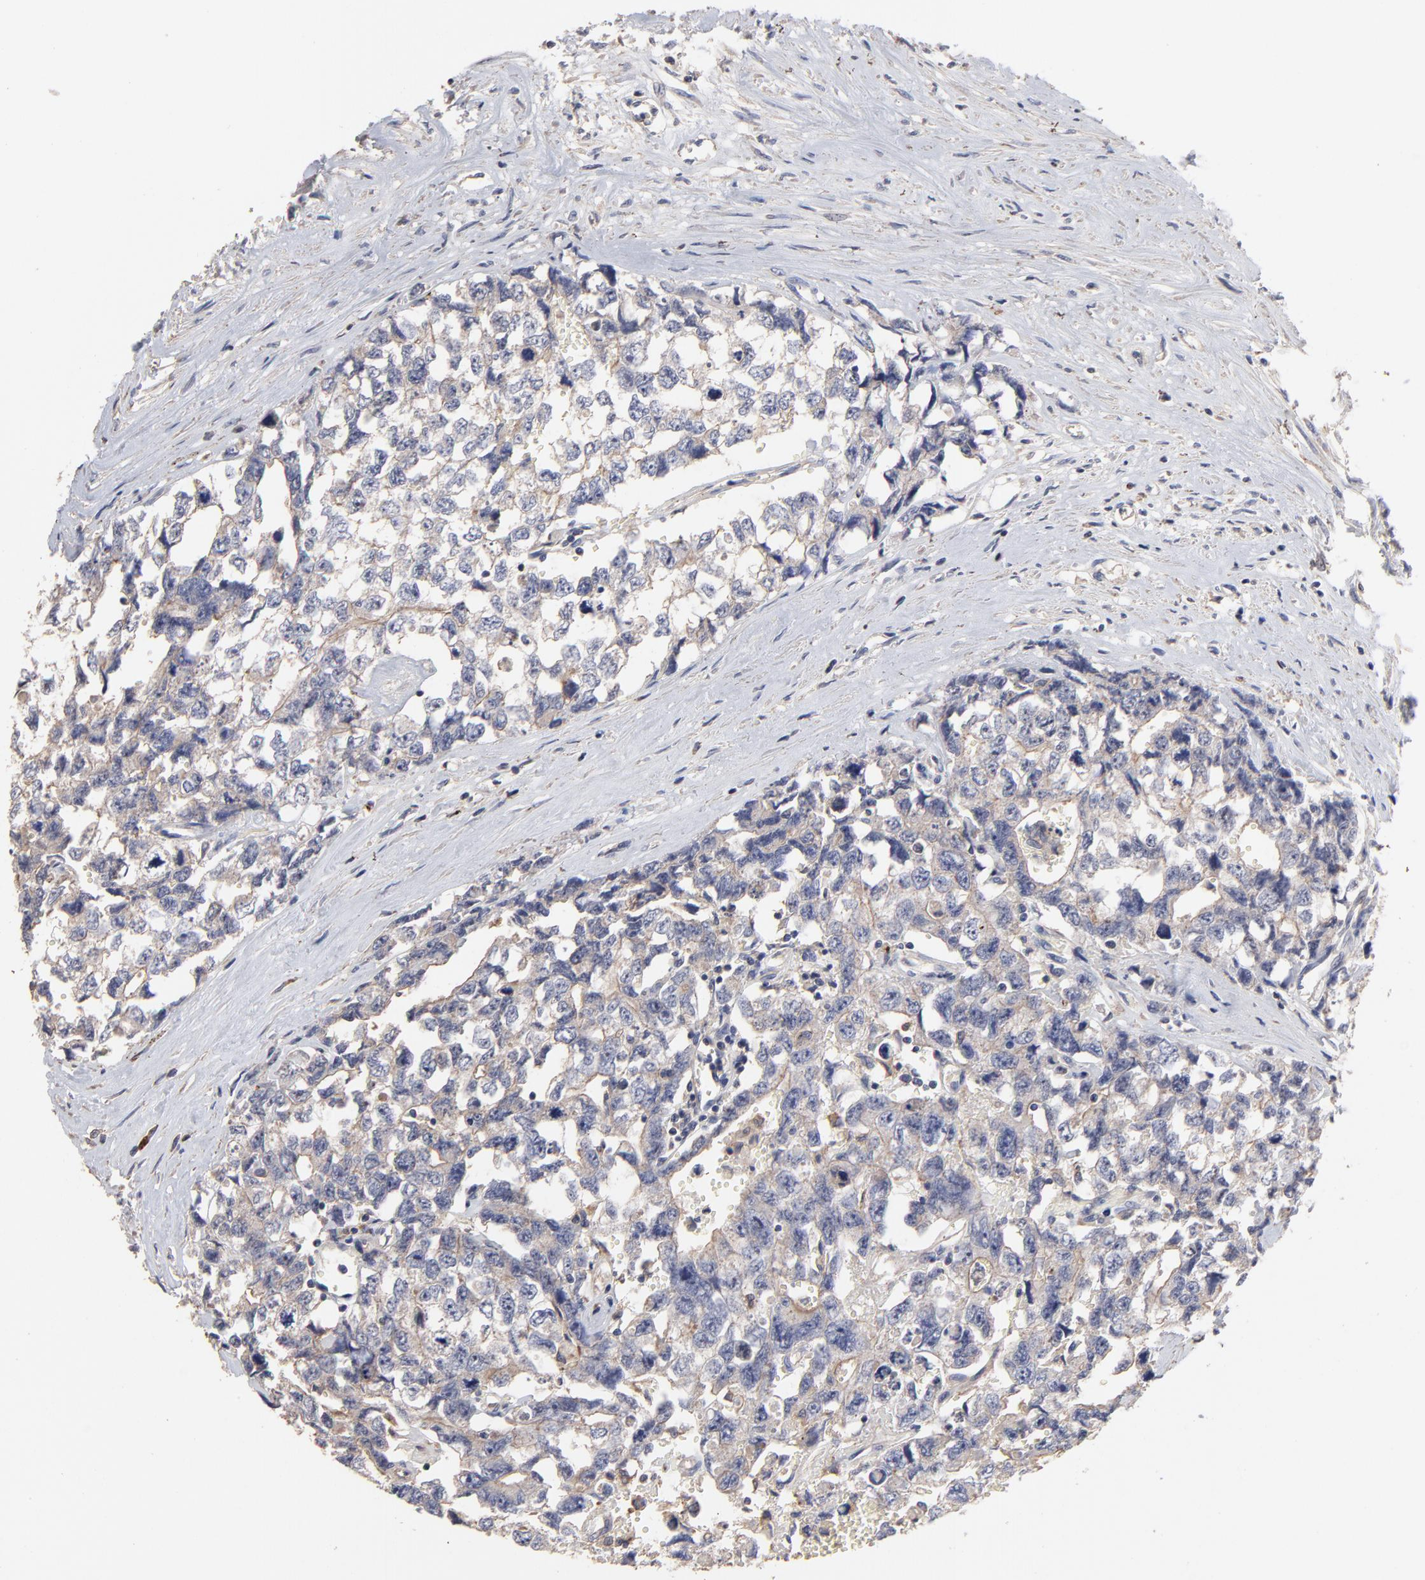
{"staining": {"intensity": "weak", "quantity": ">75%", "location": "cytoplasmic/membranous"}, "tissue": "testis cancer", "cell_type": "Tumor cells", "image_type": "cancer", "snomed": [{"axis": "morphology", "description": "Carcinoma, Embryonal, NOS"}, {"axis": "topography", "description": "Testis"}], "caption": "Embryonal carcinoma (testis) stained with IHC exhibits weak cytoplasmic/membranous expression in about >75% of tumor cells.", "gene": "TANGO2", "patient": {"sex": "male", "age": 31}}